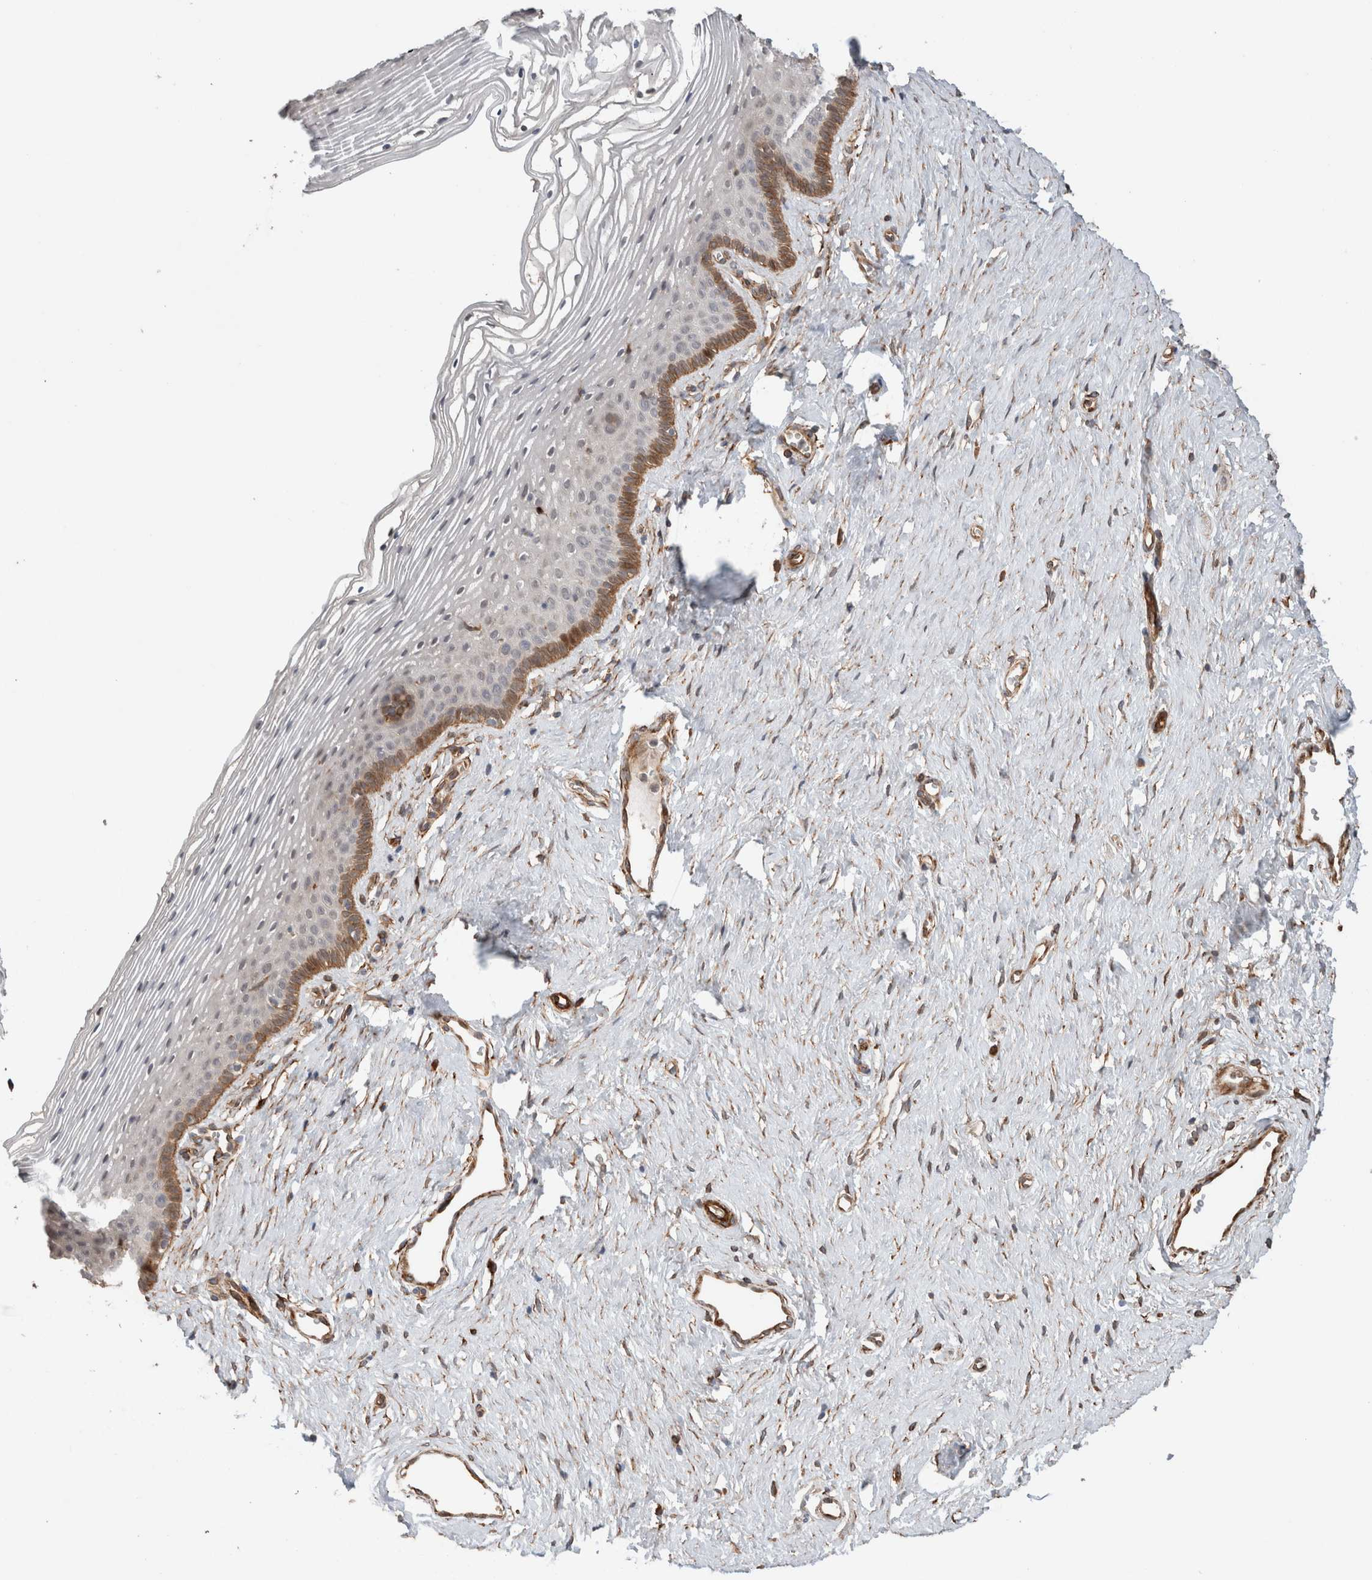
{"staining": {"intensity": "moderate", "quantity": "<25%", "location": "cytoplasmic/membranous"}, "tissue": "vagina", "cell_type": "Squamous epithelial cells", "image_type": "normal", "snomed": [{"axis": "morphology", "description": "Normal tissue, NOS"}, {"axis": "topography", "description": "Vagina"}], "caption": "Human vagina stained with a brown dye shows moderate cytoplasmic/membranous positive positivity in approximately <25% of squamous epithelial cells.", "gene": "RAB32", "patient": {"sex": "female", "age": 32}}